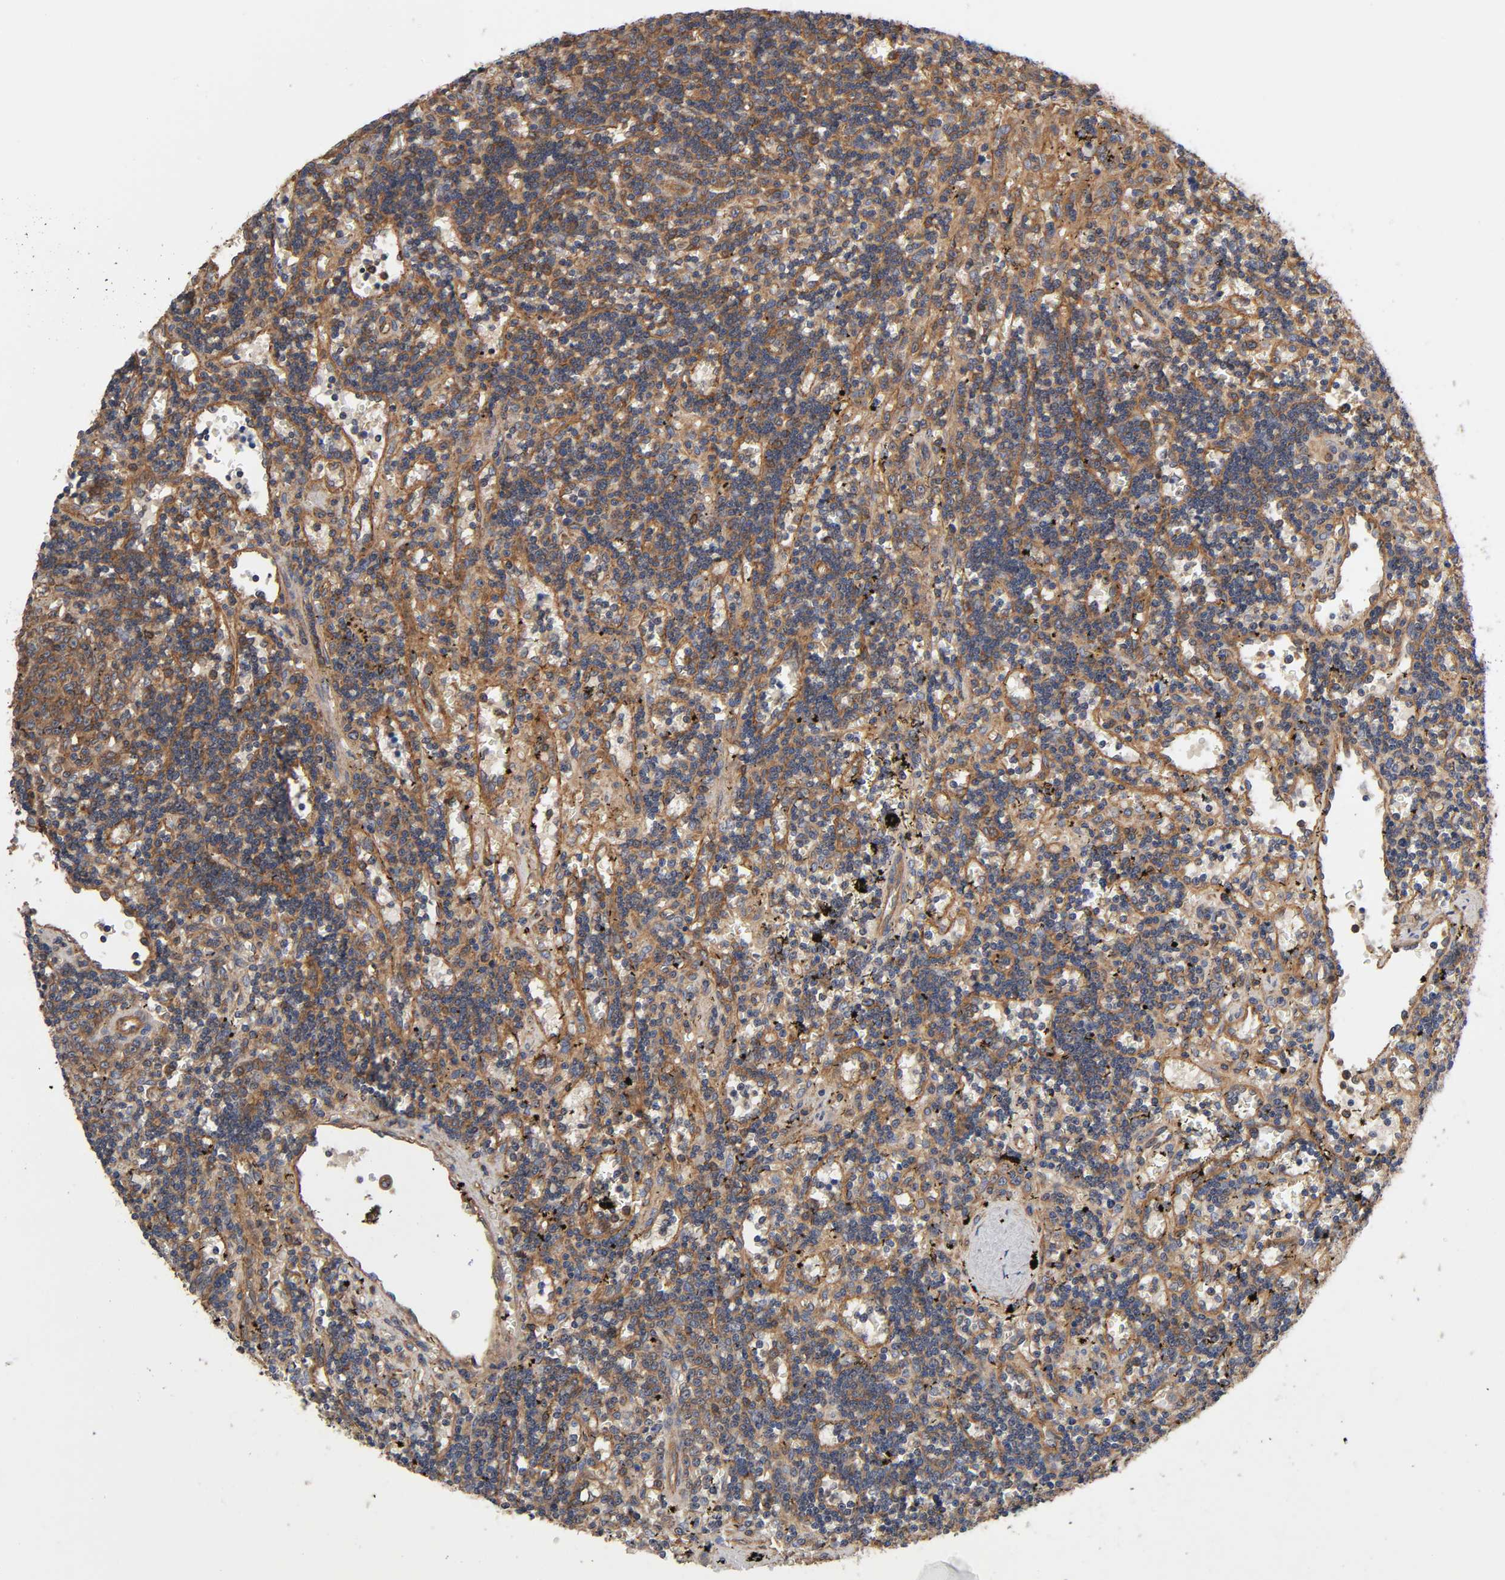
{"staining": {"intensity": "moderate", "quantity": "25%-75%", "location": "cytoplasmic/membranous"}, "tissue": "lymphoma", "cell_type": "Tumor cells", "image_type": "cancer", "snomed": [{"axis": "morphology", "description": "Malignant lymphoma, non-Hodgkin's type, Low grade"}, {"axis": "topography", "description": "Spleen"}], "caption": "Protein analysis of malignant lymphoma, non-Hodgkin's type (low-grade) tissue reveals moderate cytoplasmic/membranous positivity in approximately 25%-75% of tumor cells. (DAB (3,3'-diaminobenzidine) = brown stain, brightfield microscopy at high magnification).", "gene": "LAMTOR2", "patient": {"sex": "male", "age": 60}}